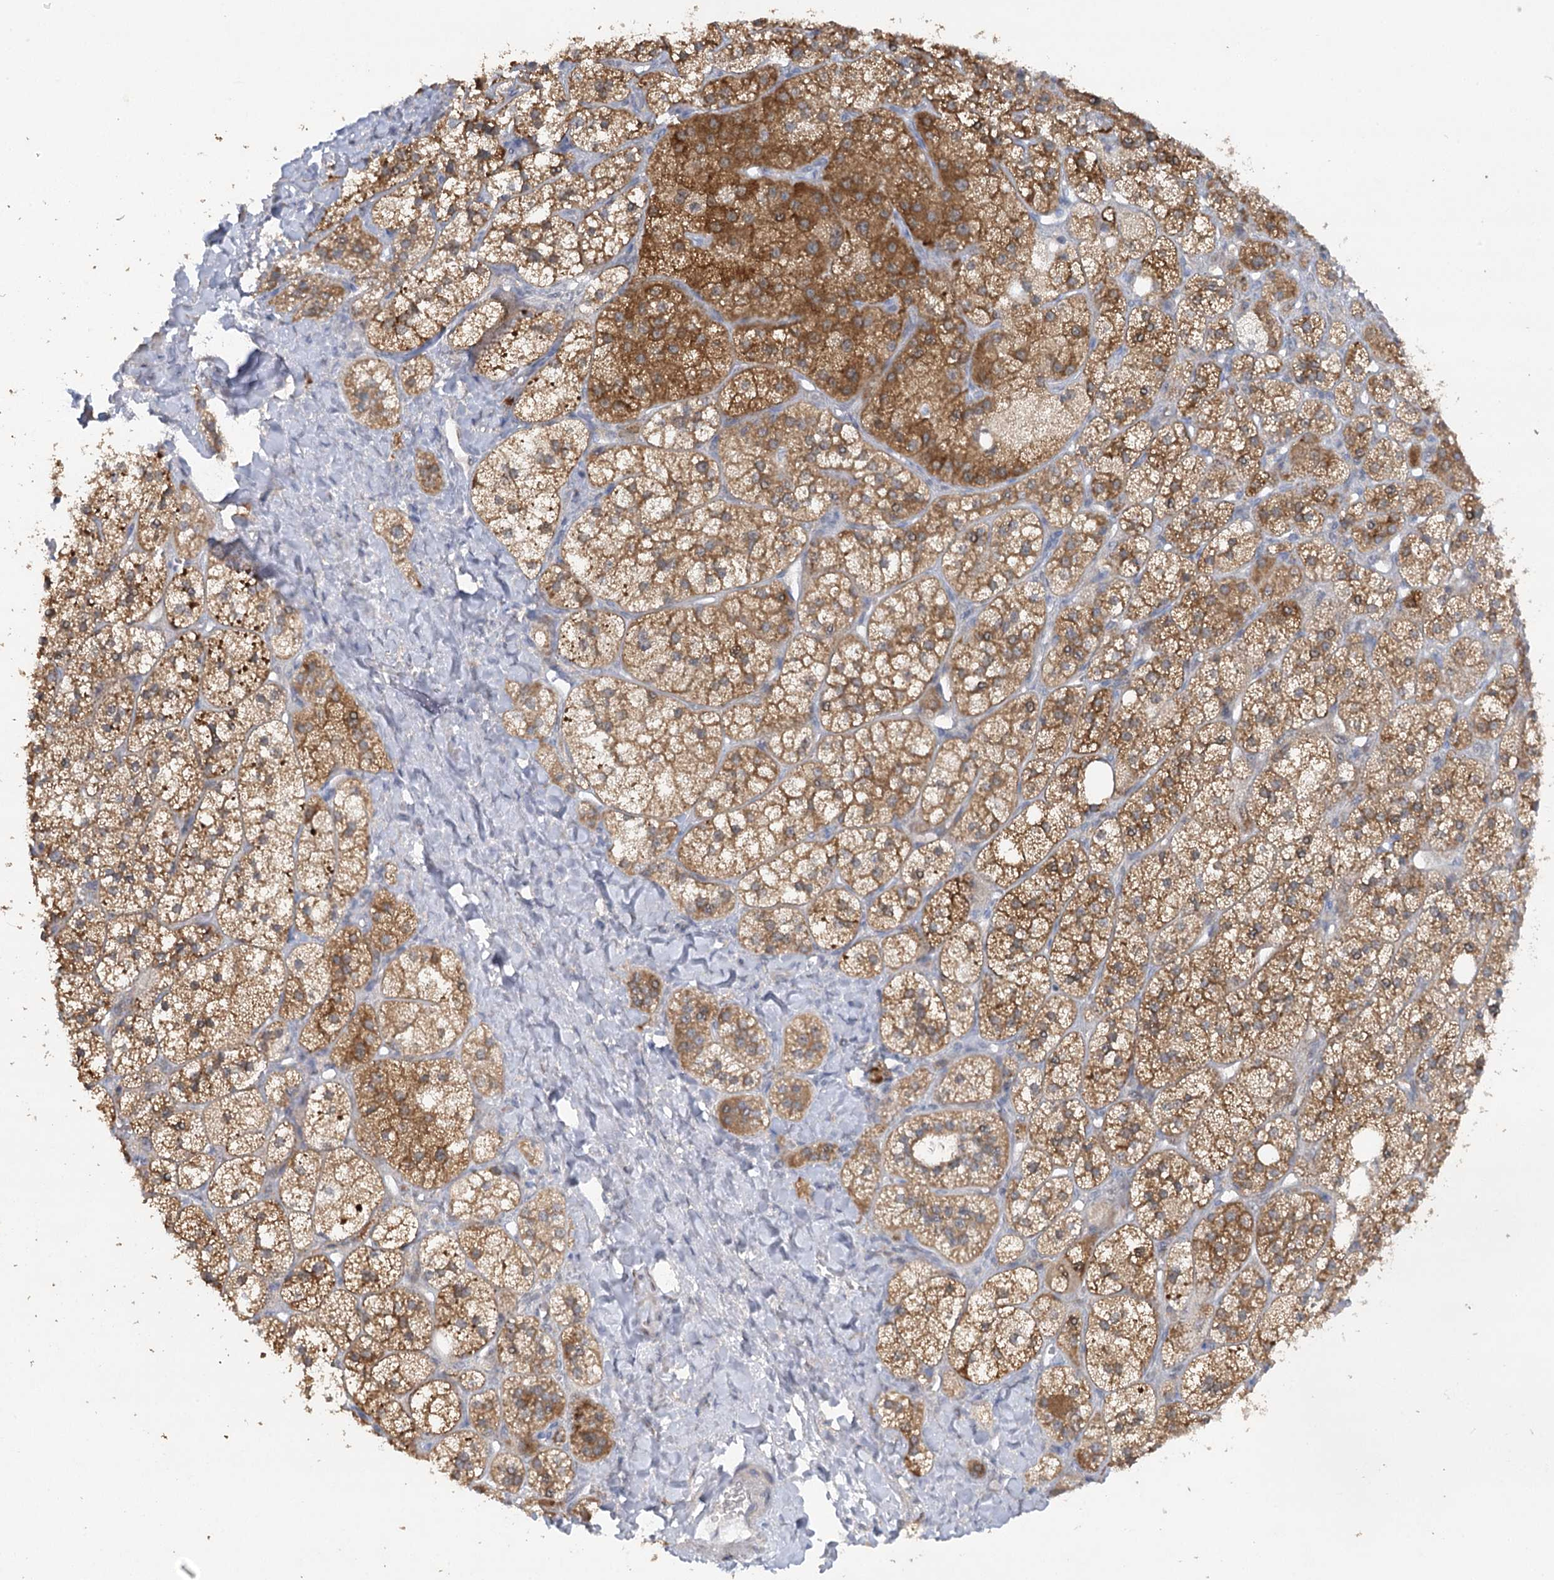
{"staining": {"intensity": "strong", "quantity": ">75%", "location": "cytoplasmic/membranous"}, "tissue": "adrenal gland", "cell_type": "Glandular cells", "image_type": "normal", "snomed": [{"axis": "morphology", "description": "Normal tissue, NOS"}, {"axis": "topography", "description": "Adrenal gland"}], "caption": "Glandular cells display high levels of strong cytoplasmic/membranous positivity in approximately >75% of cells in benign adrenal gland. (DAB = brown stain, brightfield microscopy at high magnification).", "gene": "TRAF3IP1", "patient": {"sex": "male", "age": 61}}